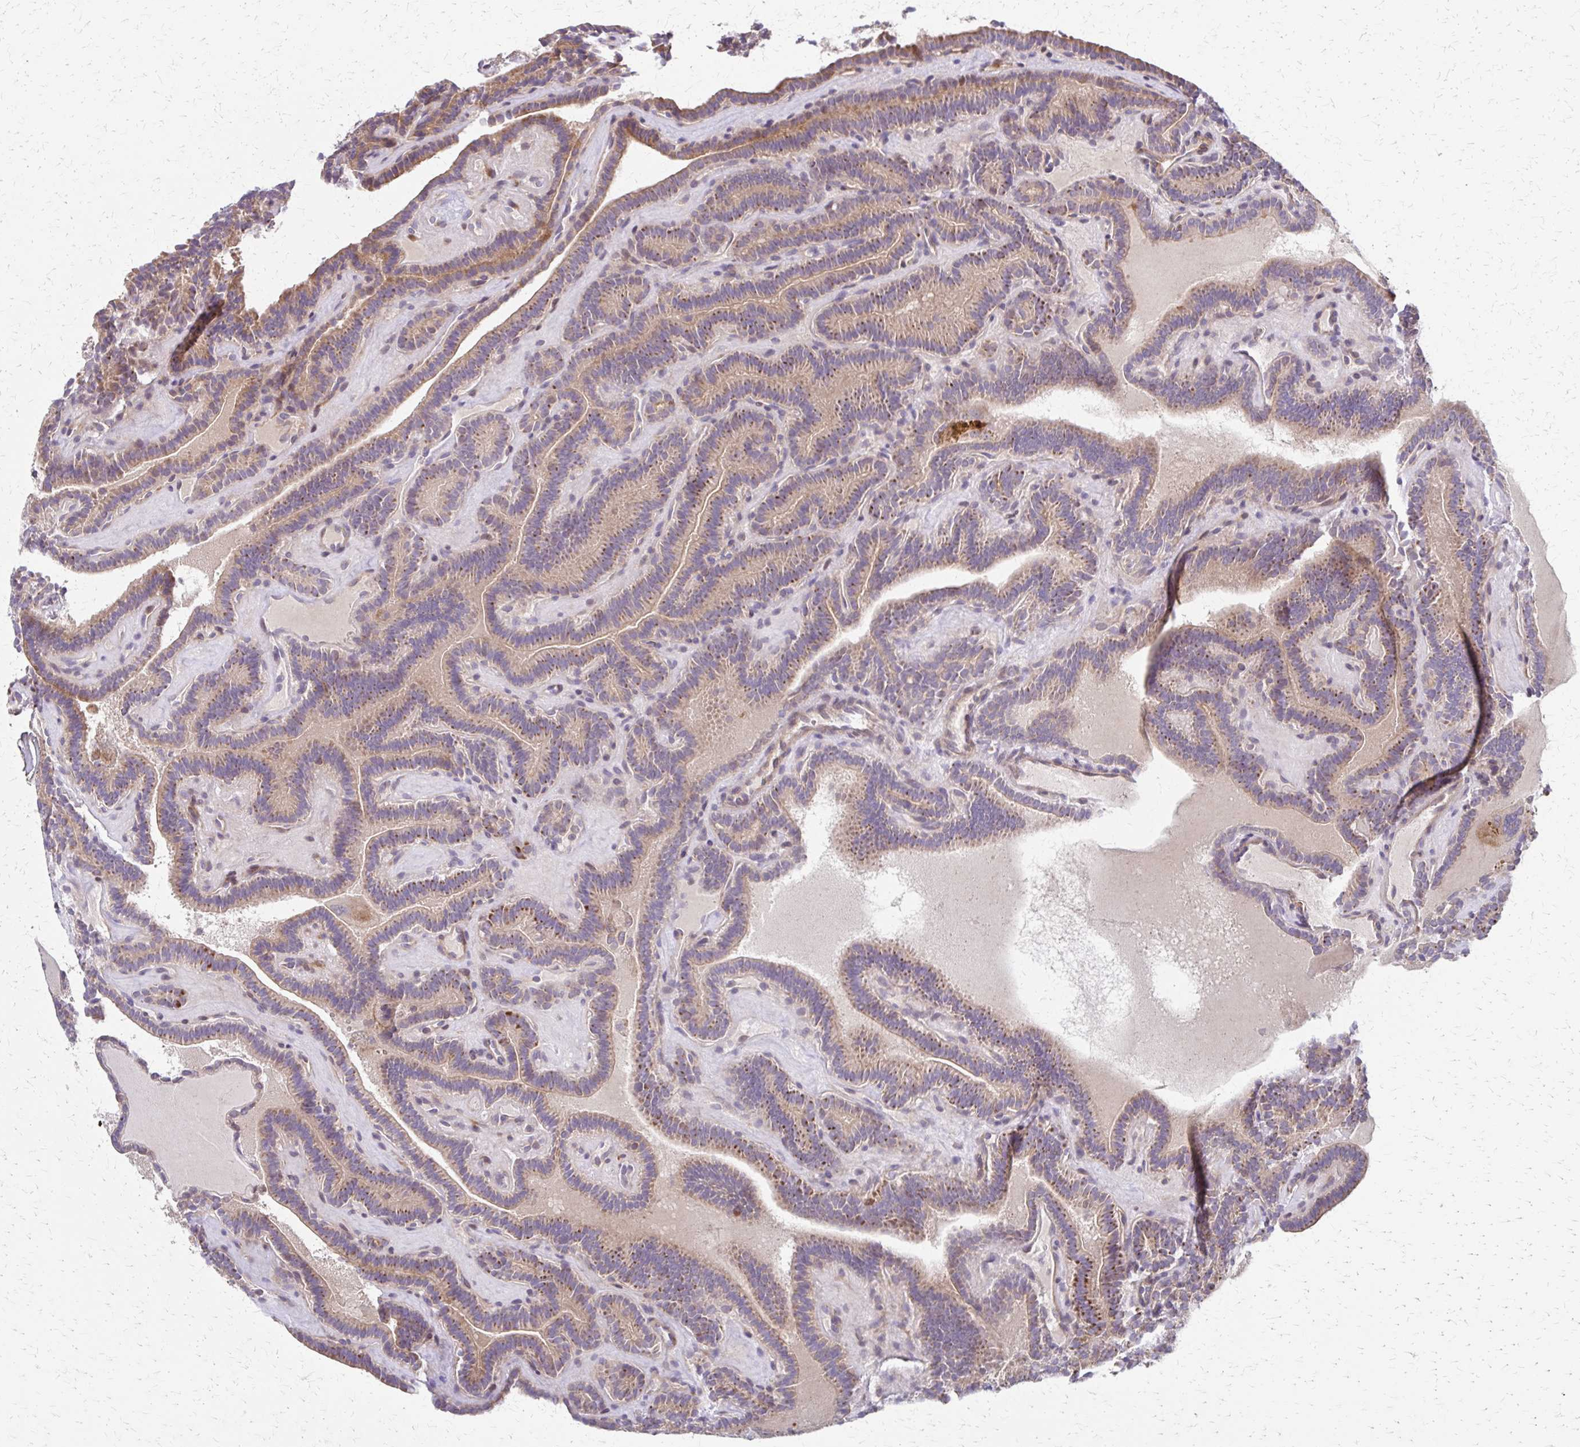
{"staining": {"intensity": "moderate", "quantity": "25%-75%", "location": "cytoplasmic/membranous"}, "tissue": "thyroid cancer", "cell_type": "Tumor cells", "image_type": "cancer", "snomed": [{"axis": "morphology", "description": "Papillary adenocarcinoma, NOS"}, {"axis": "topography", "description": "Thyroid gland"}], "caption": "Moderate cytoplasmic/membranous positivity is seen in approximately 25%-75% of tumor cells in thyroid cancer. The staining was performed using DAB to visualize the protein expression in brown, while the nuclei were stained in blue with hematoxylin (Magnification: 20x).", "gene": "EEF2", "patient": {"sex": "female", "age": 21}}